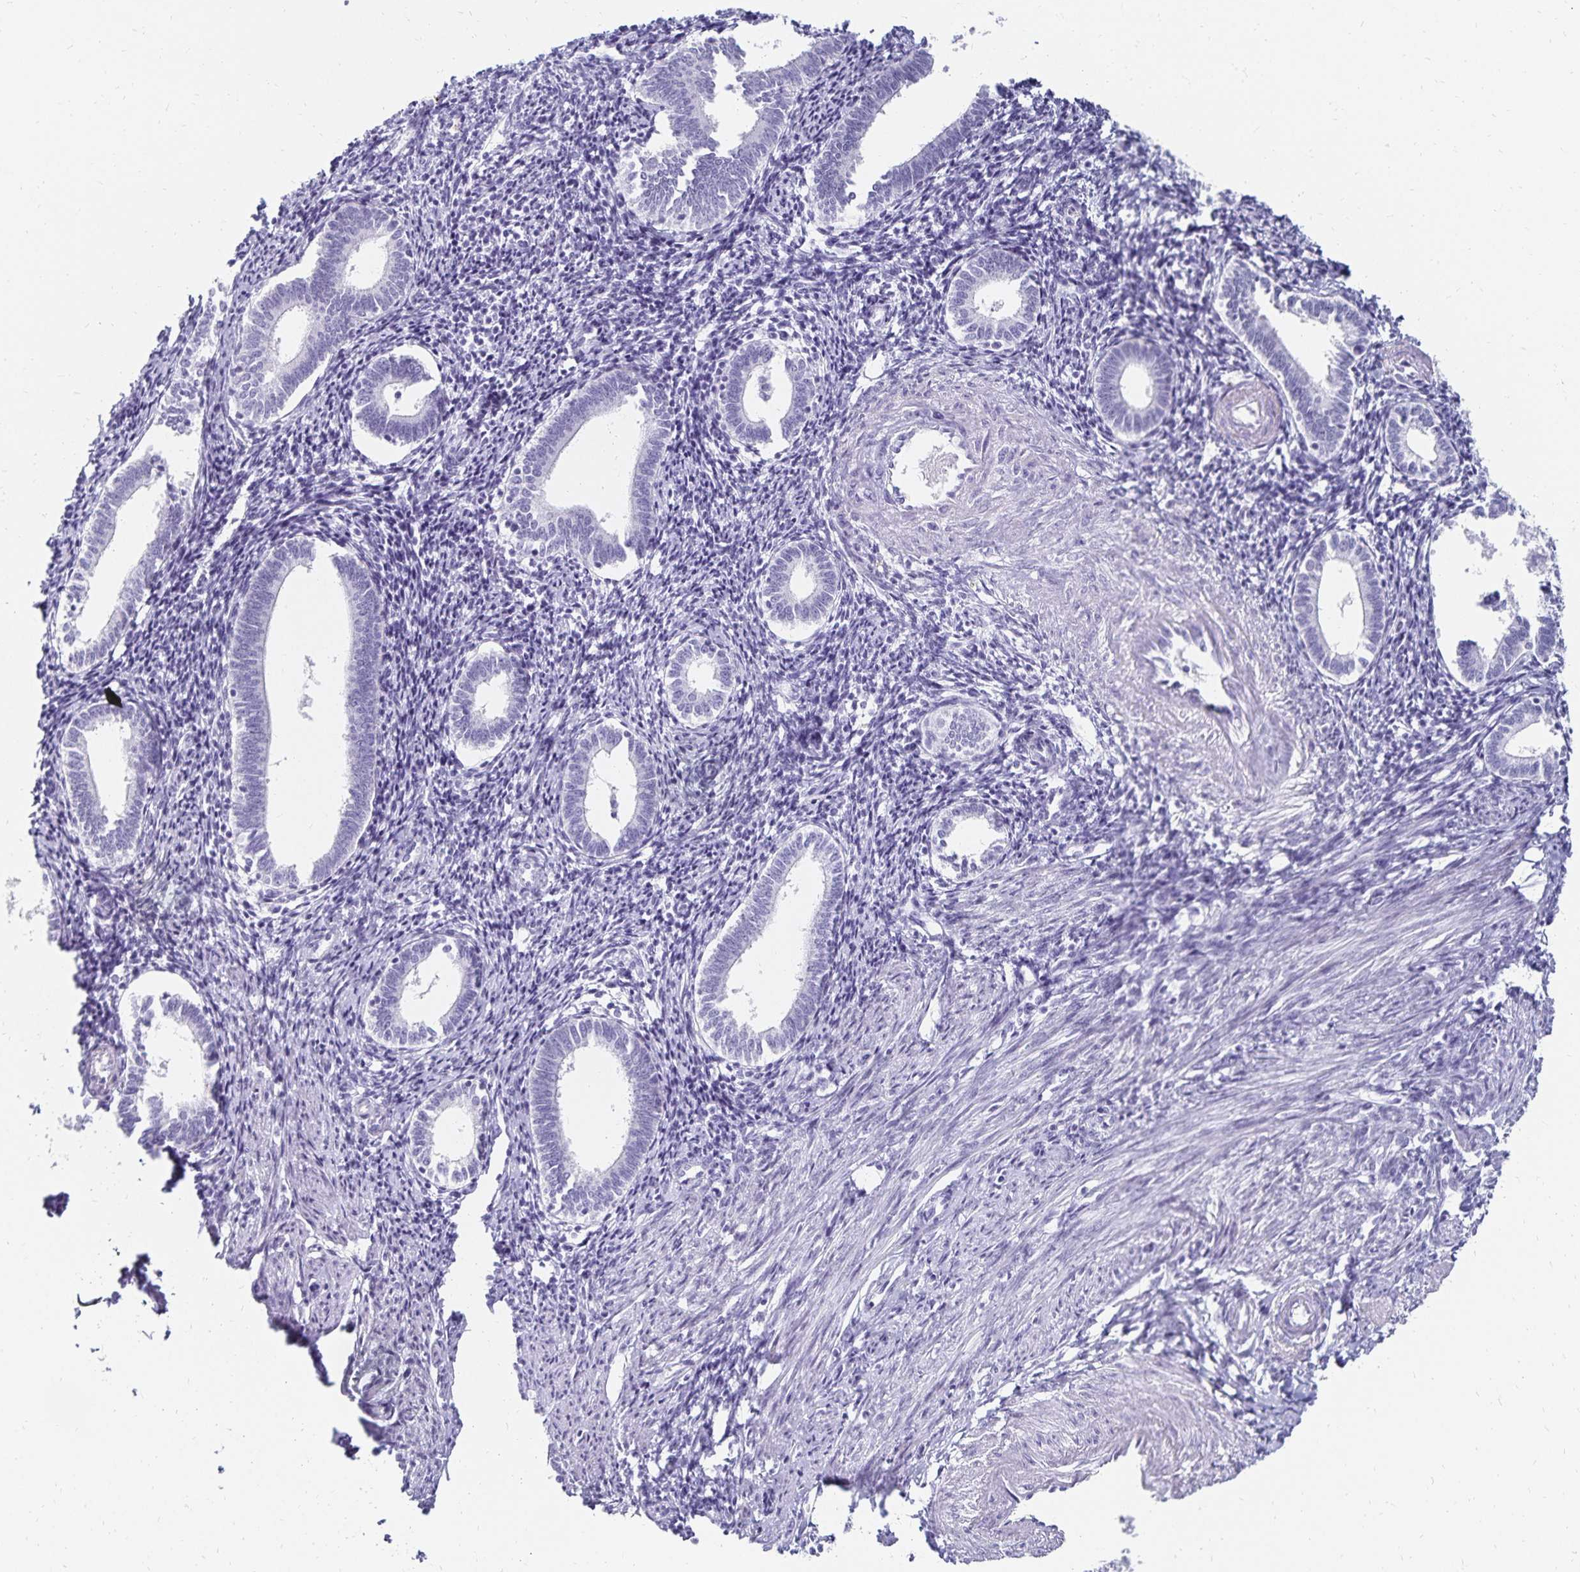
{"staining": {"intensity": "negative", "quantity": "none", "location": "none"}, "tissue": "endometrium", "cell_type": "Cells in endometrial stroma", "image_type": "normal", "snomed": [{"axis": "morphology", "description": "Normal tissue, NOS"}, {"axis": "topography", "description": "Endometrium"}], "caption": "This micrograph is of benign endometrium stained with immunohistochemistry to label a protein in brown with the nuclei are counter-stained blue. There is no expression in cells in endometrial stroma. Nuclei are stained in blue.", "gene": "GIP", "patient": {"sex": "female", "age": 41}}